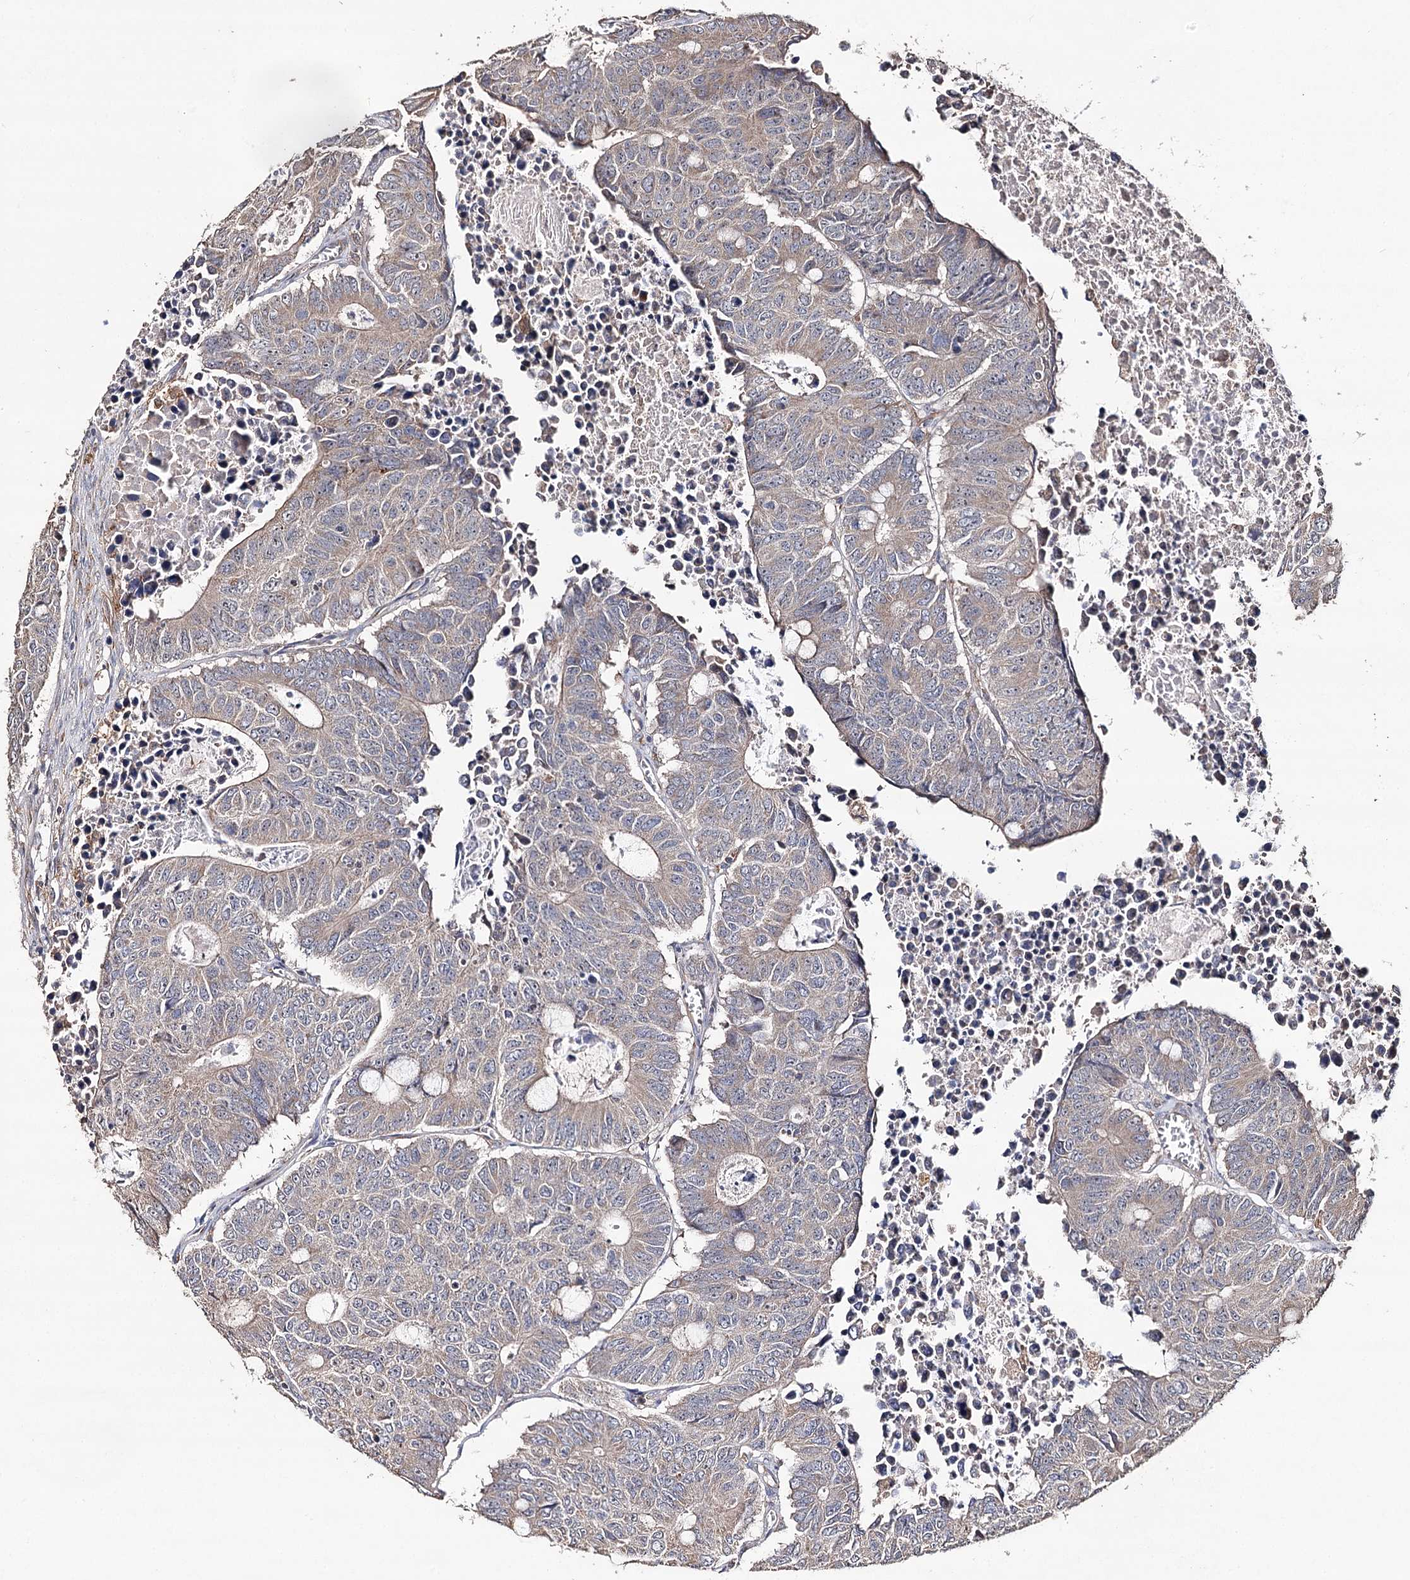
{"staining": {"intensity": "weak", "quantity": ">75%", "location": "cytoplasmic/membranous"}, "tissue": "colorectal cancer", "cell_type": "Tumor cells", "image_type": "cancer", "snomed": [{"axis": "morphology", "description": "Adenocarcinoma, NOS"}, {"axis": "topography", "description": "Colon"}], "caption": "Immunohistochemistry of human adenocarcinoma (colorectal) shows low levels of weak cytoplasmic/membranous staining in about >75% of tumor cells.", "gene": "DMXL1", "patient": {"sex": "male", "age": 87}}